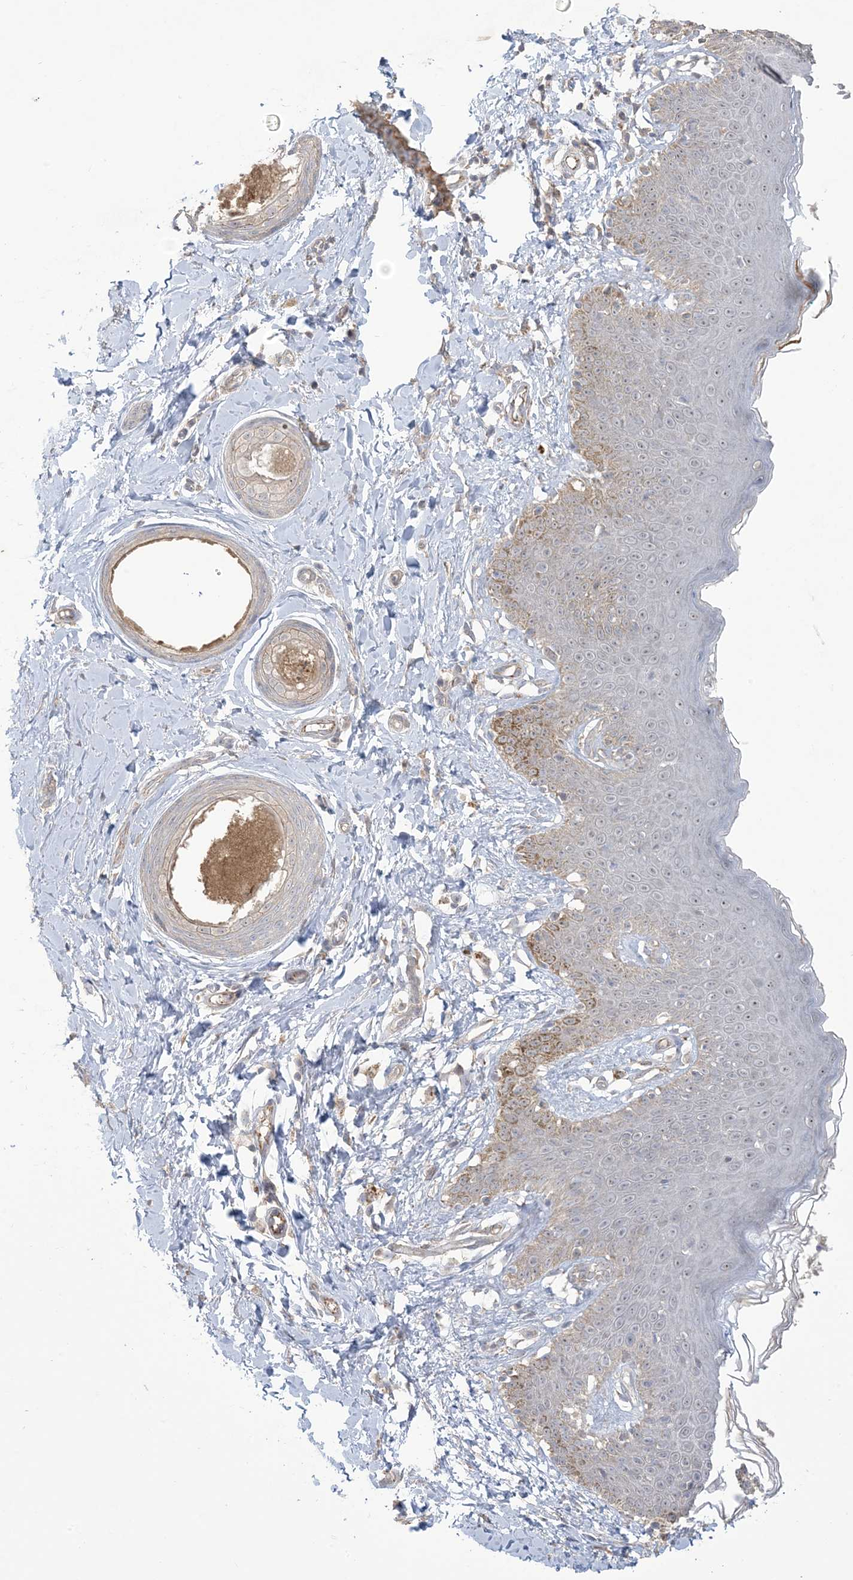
{"staining": {"intensity": "moderate", "quantity": "<25%", "location": "cytoplasmic/membranous"}, "tissue": "skin", "cell_type": "Epidermal cells", "image_type": "normal", "snomed": [{"axis": "morphology", "description": "Normal tissue, NOS"}, {"axis": "topography", "description": "Vulva"}], "caption": "Immunohistochemical staining of unremarkable human skin shows moderate cytoplasmic/membranous protein expression in about <25% of epidermal cells. Using DAB (3,3'-diaminobenzidine) (brown) and hematoxylin (blue) stains, captured at high magnification using brightfield microscopy.", "gene": "KLHL18", "patient": {"sex": "female", "age": 66}}